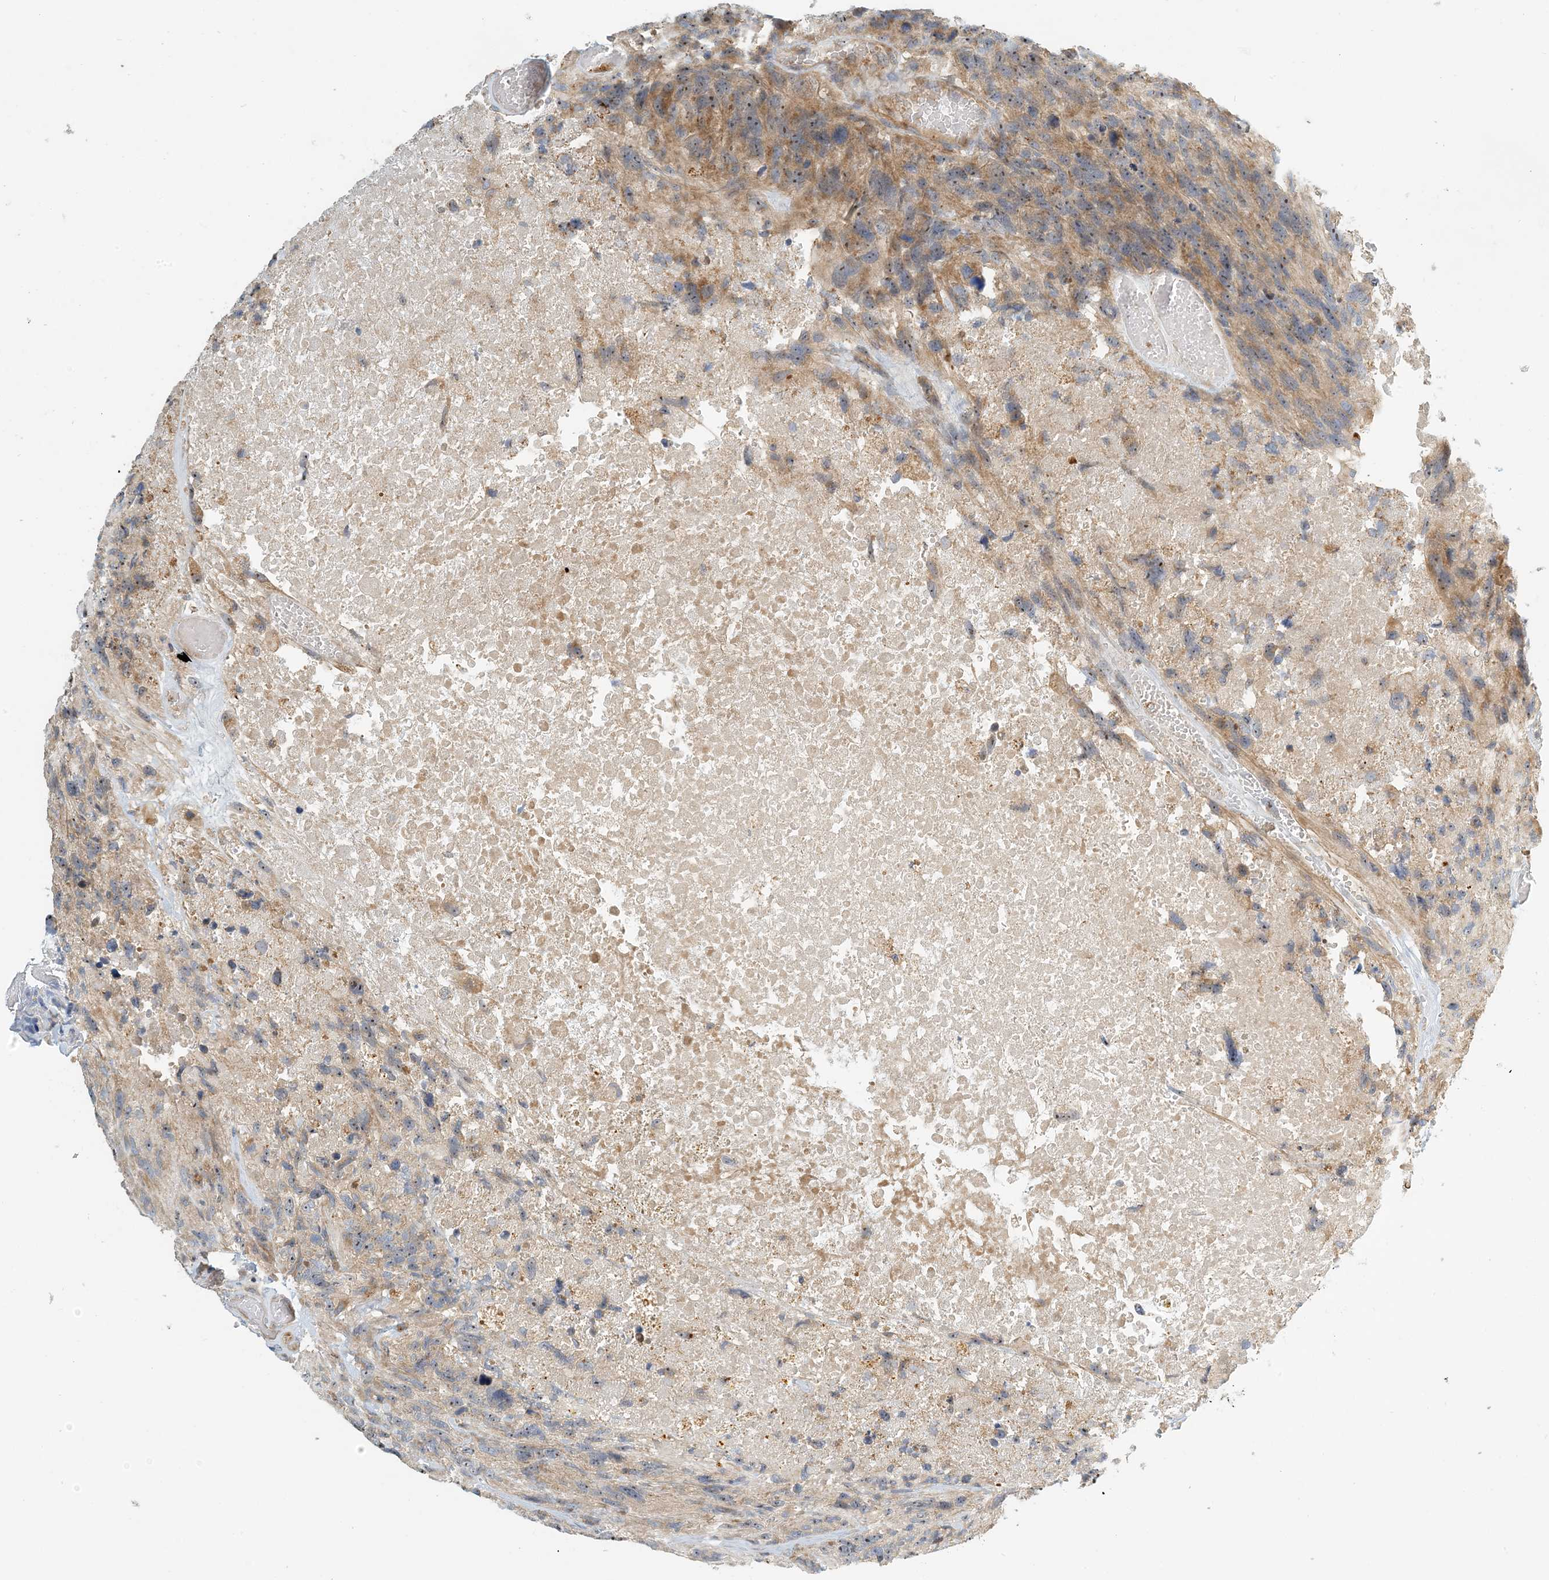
{"staining": {"intensity": "weak", "quantity": "25%-75%", "location": "cytoplasmic/membranous,nuclear"}, "tissue": "glioma", "cell_type": "Tumor cells", "image_type": "cancer", "snomed": [{"axis": "morphology", "description": "Glioma, malignant, High grade"}, {"axis": "topography", "description": "Brain"}], "caption": "Human glioma stained for a protein (brown) exhibits weak cytoplasmic/membranous and nuclear positive staining in approximately 25%-75% of tumor cells.", "gene": "COLEC11", "patient": {"sex": "male", "age": 69}}